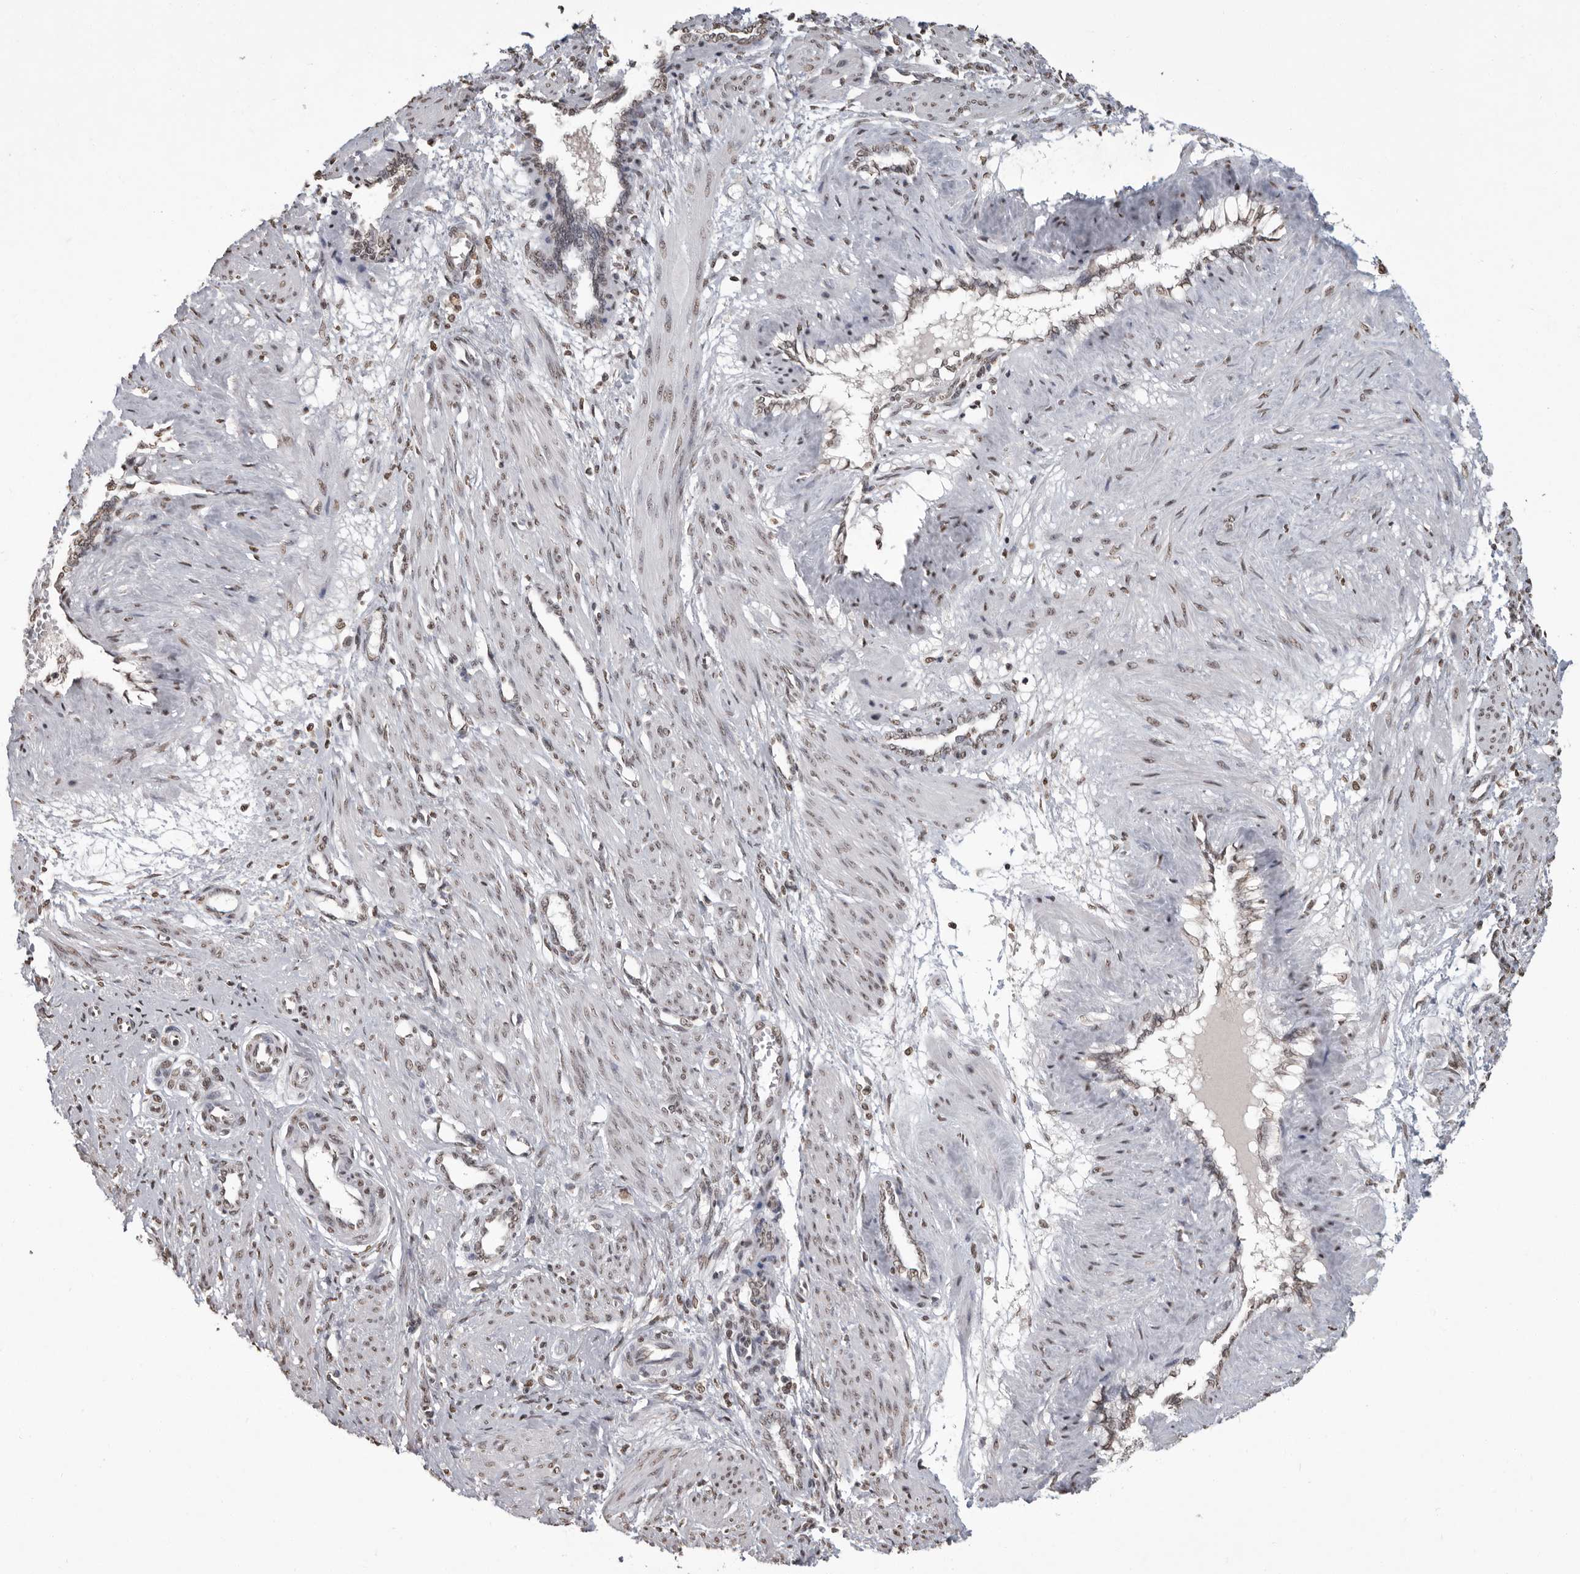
{"staining": {"intensity": "weak", "quantity": "<25%", "location": "nuclear"}, "tissue": "smooth muscle", "cell_type": "Smooth muscle cells", "image_type": "normal", "snomed": [{"axis": "morphology", "description": "Normal tissue, NOS"}, {"axis": "topography", "description": "Endometrium"}], "caption": "This is an IHC histopathology image of normal smooth muscle. There is no positivity in smooth muscle cells.", "gene": "WDR45", "patient": {"sex": "female", "age": 33}}